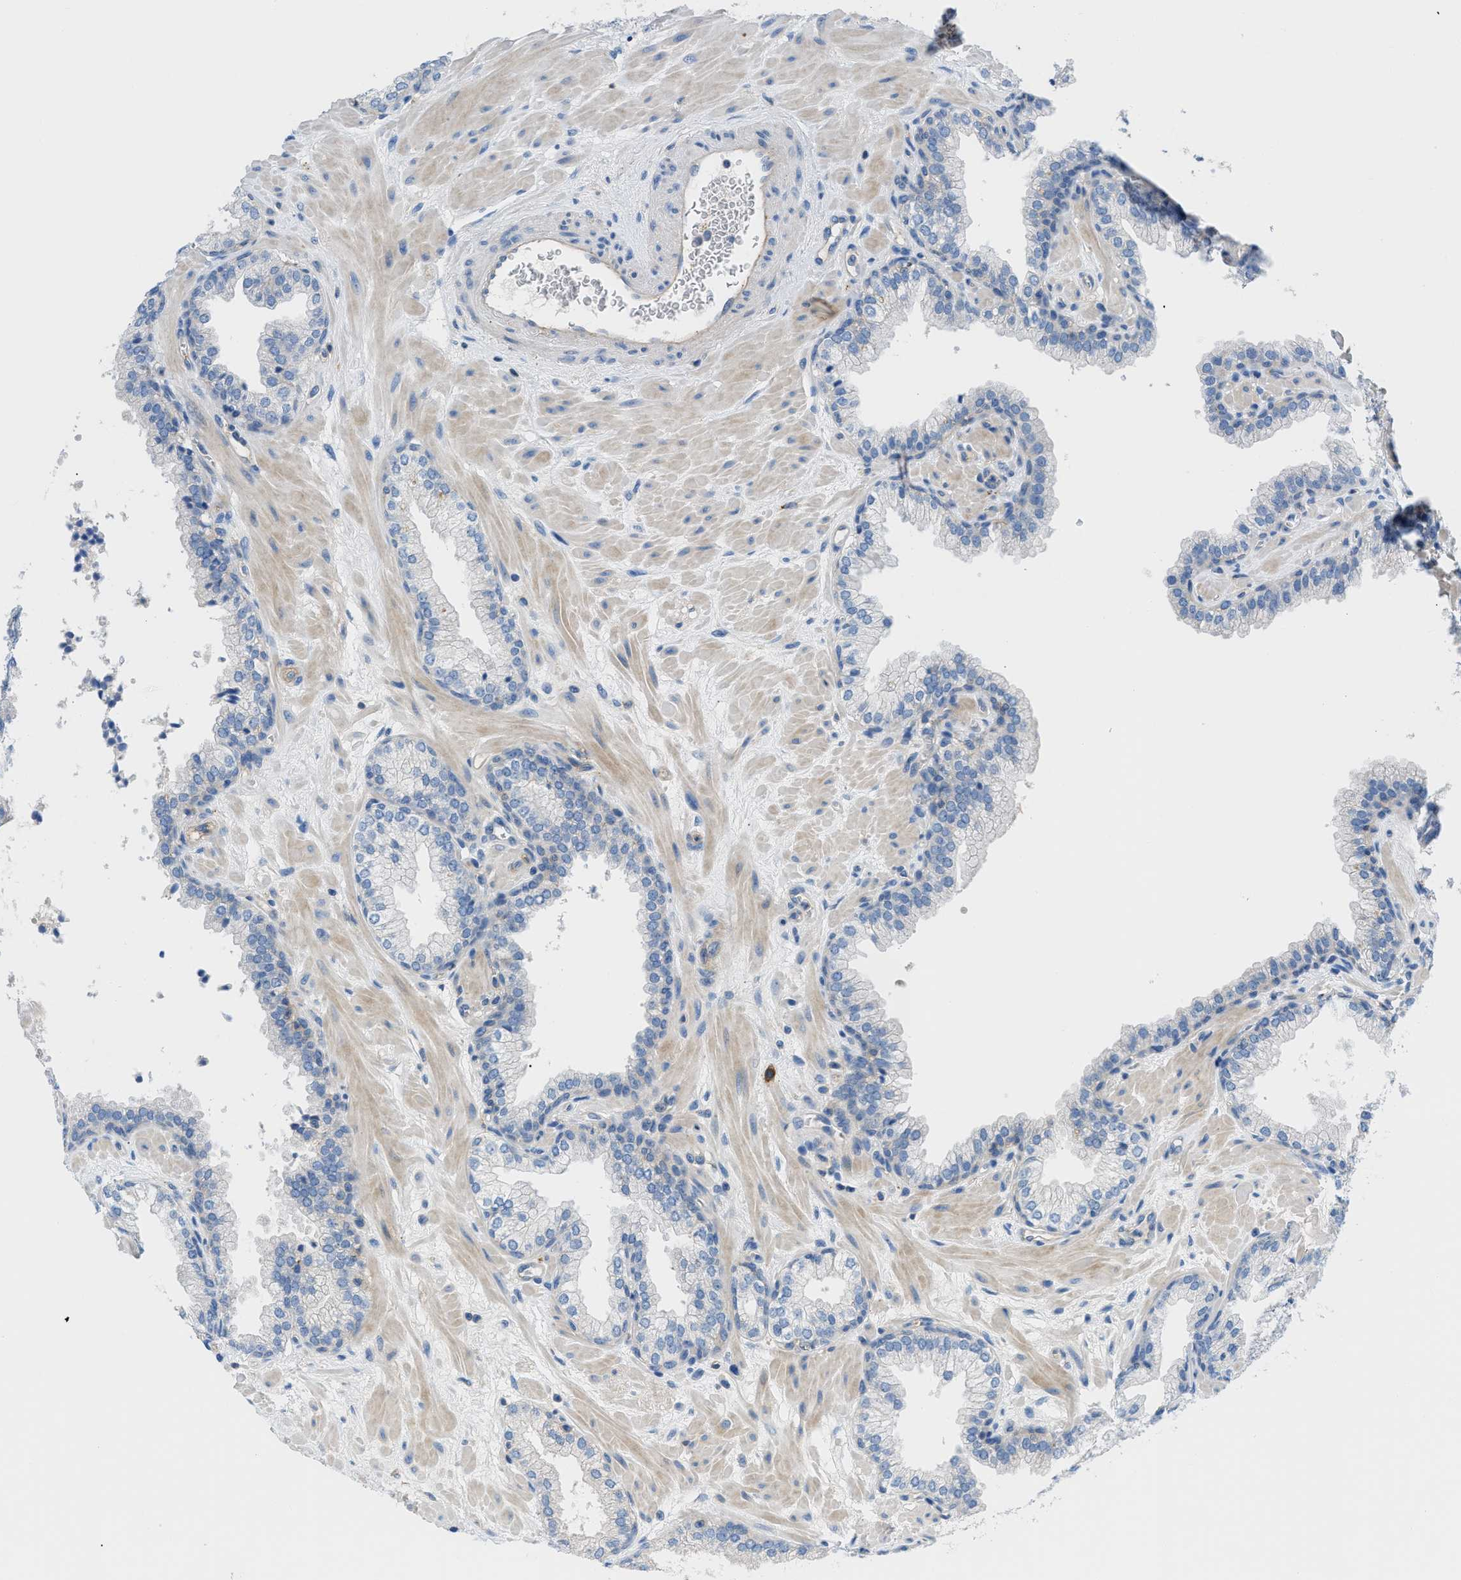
{"staining": {"intensity": "negative", "quantity": "none", "location": "none"}, "tissue": "prostate", "cell_type": "Glandular cells", "image_type": "normal", "snomed": [{"axis": "morphology", "description": "Normal tissue, NOS"}, {"axis": "morphology", "description": "Urothelial carcinoma, Low grade"}, {"axis": "topography", "description": "Urinary bladder"}, {"axis": "topography", "description": "Prostate"}], "caption": "Glandular cells show no significant protein staining in unremarkable prostate. Nuclei are stained in blue.", "gene": "ORAI1", "patient": {"sex": "male", "age": 60}}